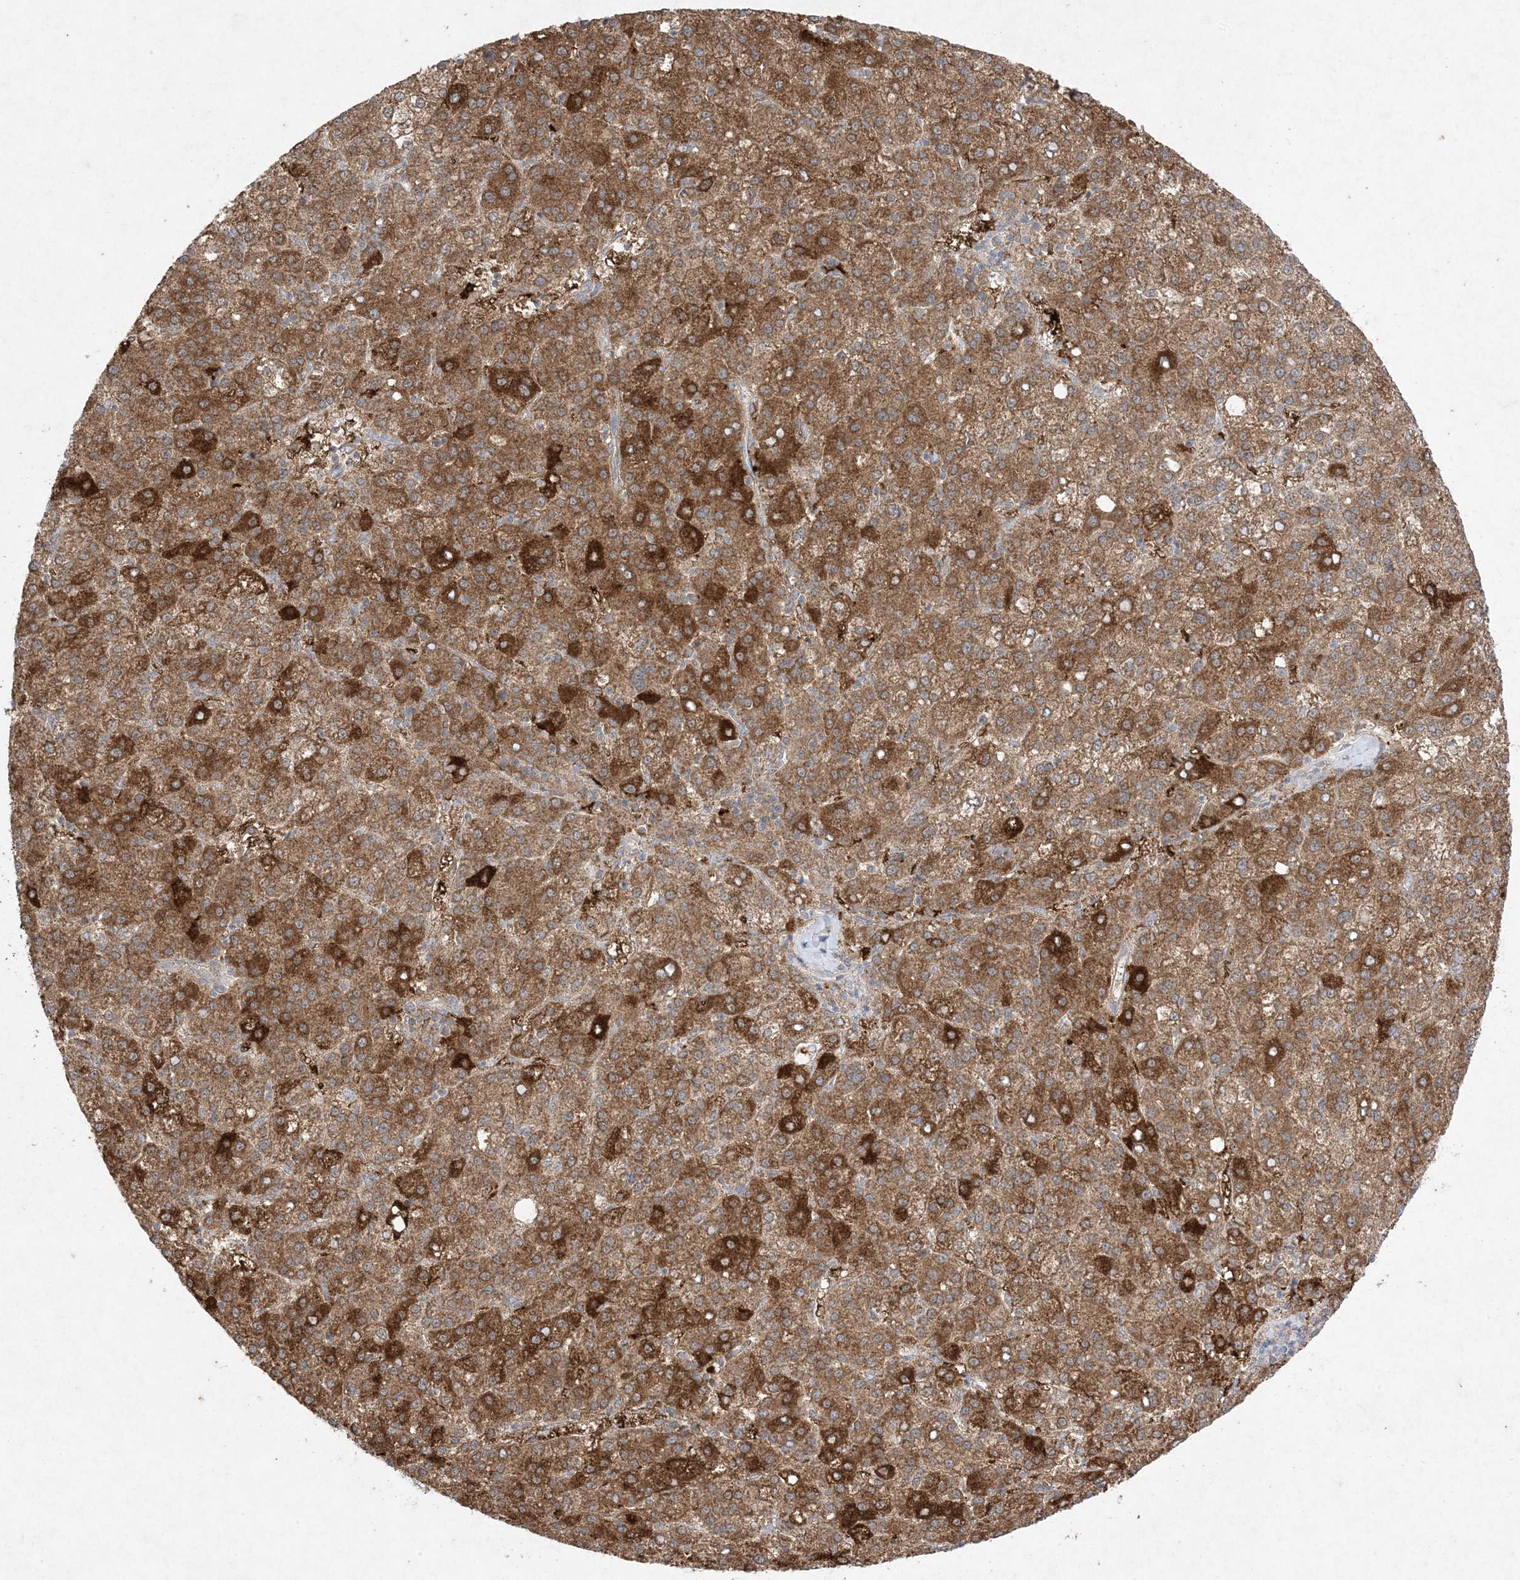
{"staining": {"intensity": "strong", "quantity": ">75%", "location": "cytoplasmic/membranous"}, "tissue": "liver cancer", "cell_type": "Tumor cells", "image_type": "cancer", "snomed": [{"axis": "morphology", "description": "Carcinoma, Hepatocellular, NOS"}, {"axis": "topography", "description": "Liver"}], "caption": "Immunohistochemistry (IHC) histopathology image of human liver hepatocellular carcinoma stained for a protein (brown), which displays high levels of strong cytoplasmic/membranous expression in approximately >75% of tumor cells.", "gene": "UBE2C", "patient": {"sex": "female", "age": 58}}